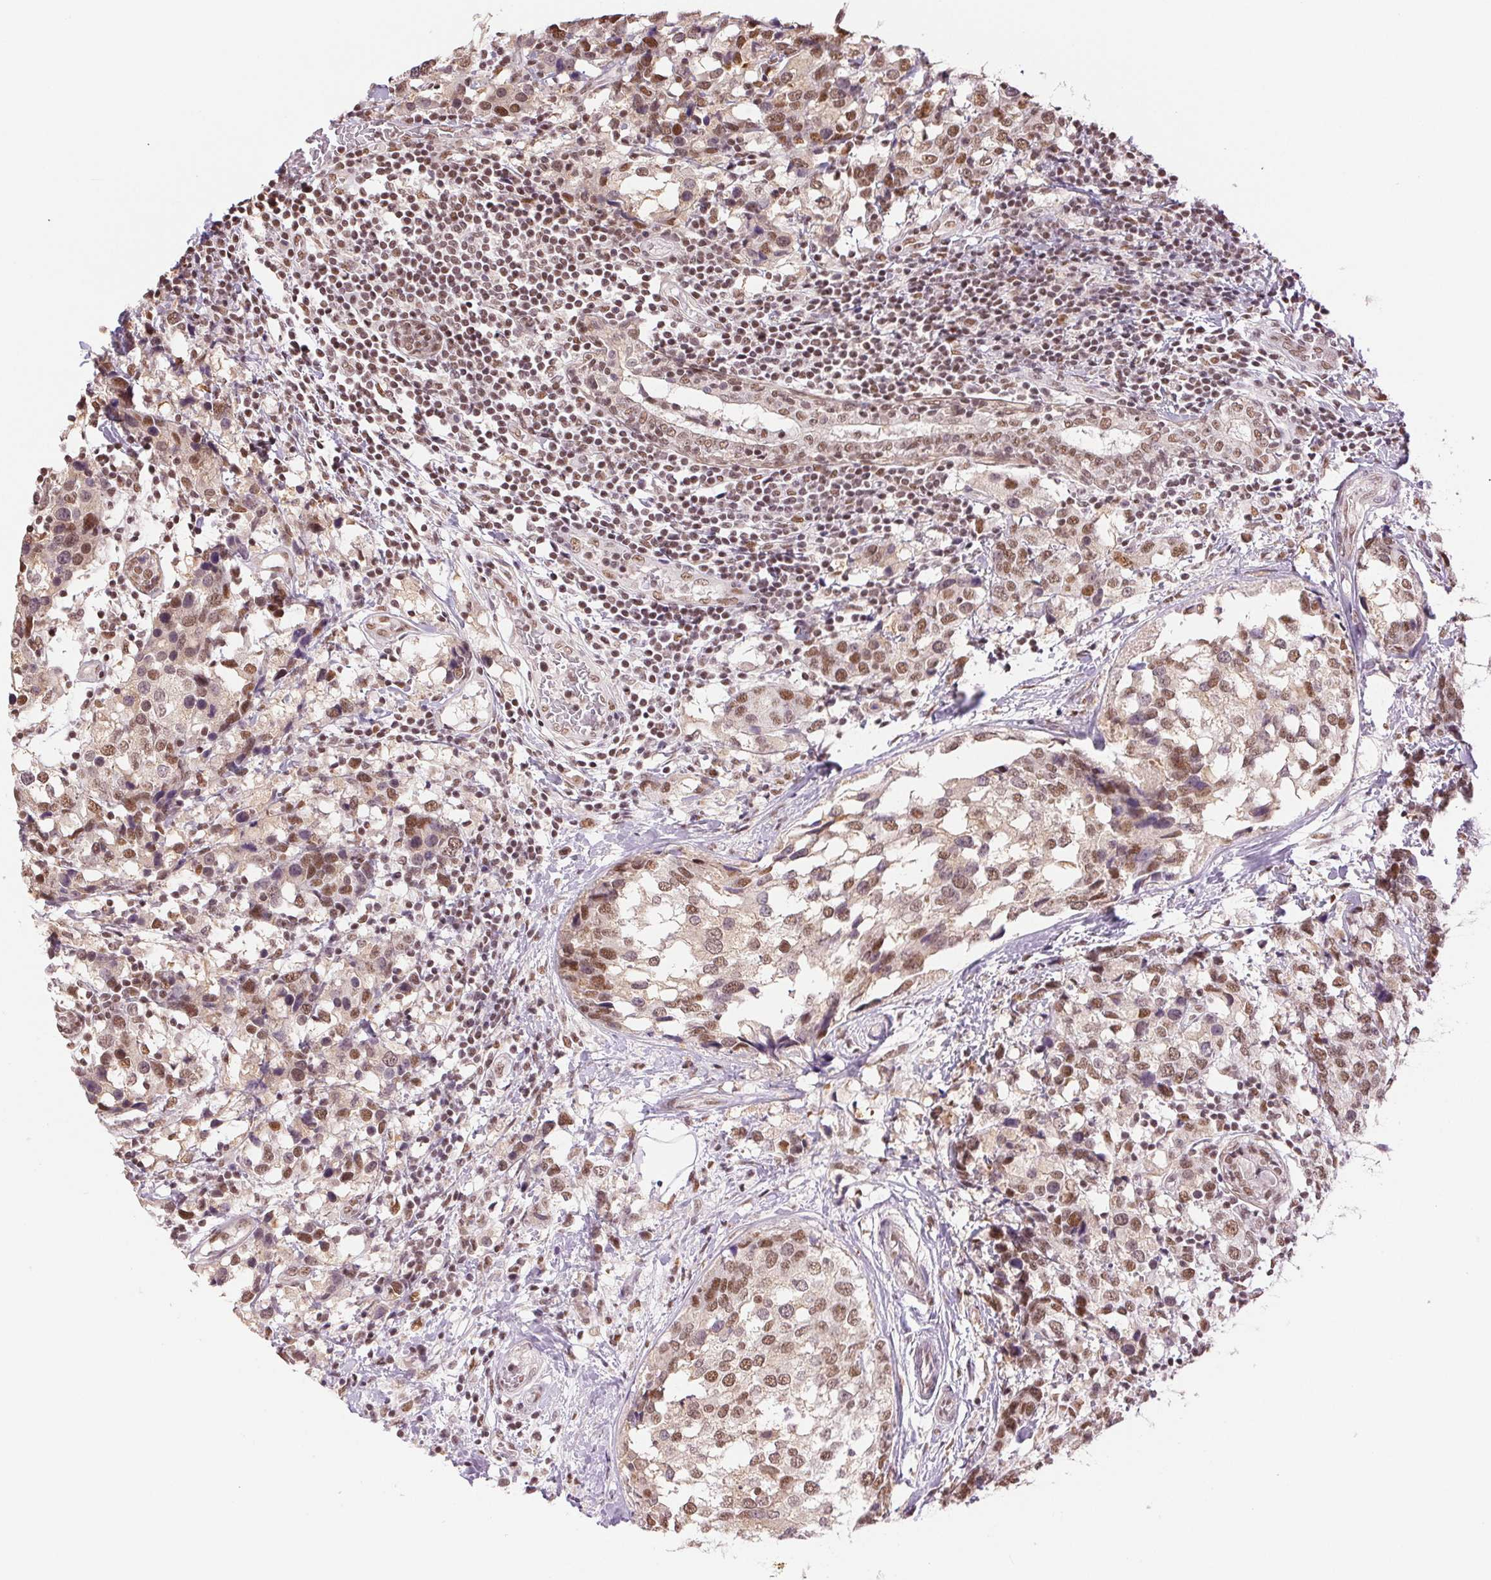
{"staining": {"intensity": "moderate", "quantity": ">75%", "location": "nuclear"}, "tissue": "breast cancer", "cell_type": "Tumor cells", "image_type": "cancer", "snomed": [{"axis": "morphology", "description": "Lobular carcinoma"}, {"axis": "topography", "description": "Breast"}], "caption": "Lobular carcinoma (breast) was stained to show a protein in brown. There is medium levels of moderate nuclear expression in about >75% of tumor cells.", "gene": "RPRD1B", "patient": {"sex": "female", "age": 59}}